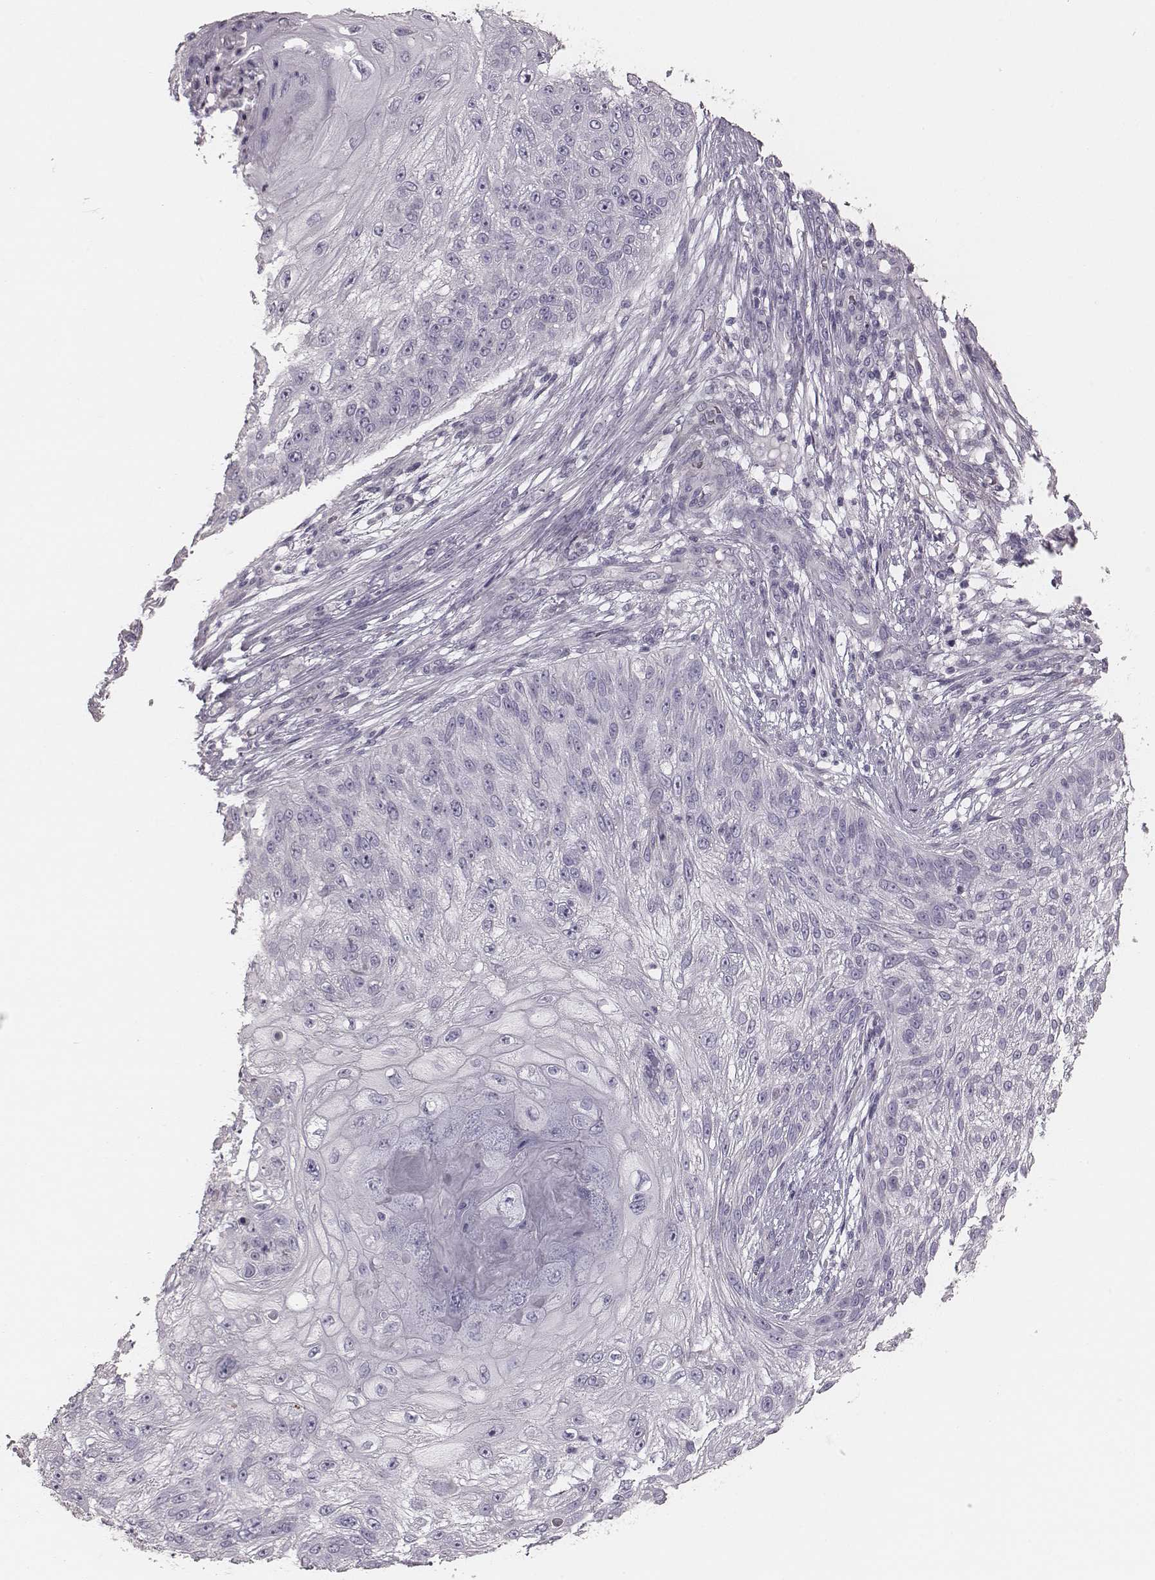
{"staining": {"intensity": "negative", "quantity": "none", "location": "none"}, "tissue": "skin cancer", "cell_type": "Tumor cells", "image_type": "cancer", "snomed": [{"axis": "morphology", "description": "Squamous cell carcinoma, NOS"}, {"axis": "topography", "description": "Skin"}], "caption": "This photomicrograph is of skin squamous cell carcinoma stained with immunohistochemistry (IHC) to label a protein in brown with the nuclei are counter-stained blue. There is no staining in tumor cells.", "gene": "ZP4", "patient": {"sex": "female", "age": 80}}